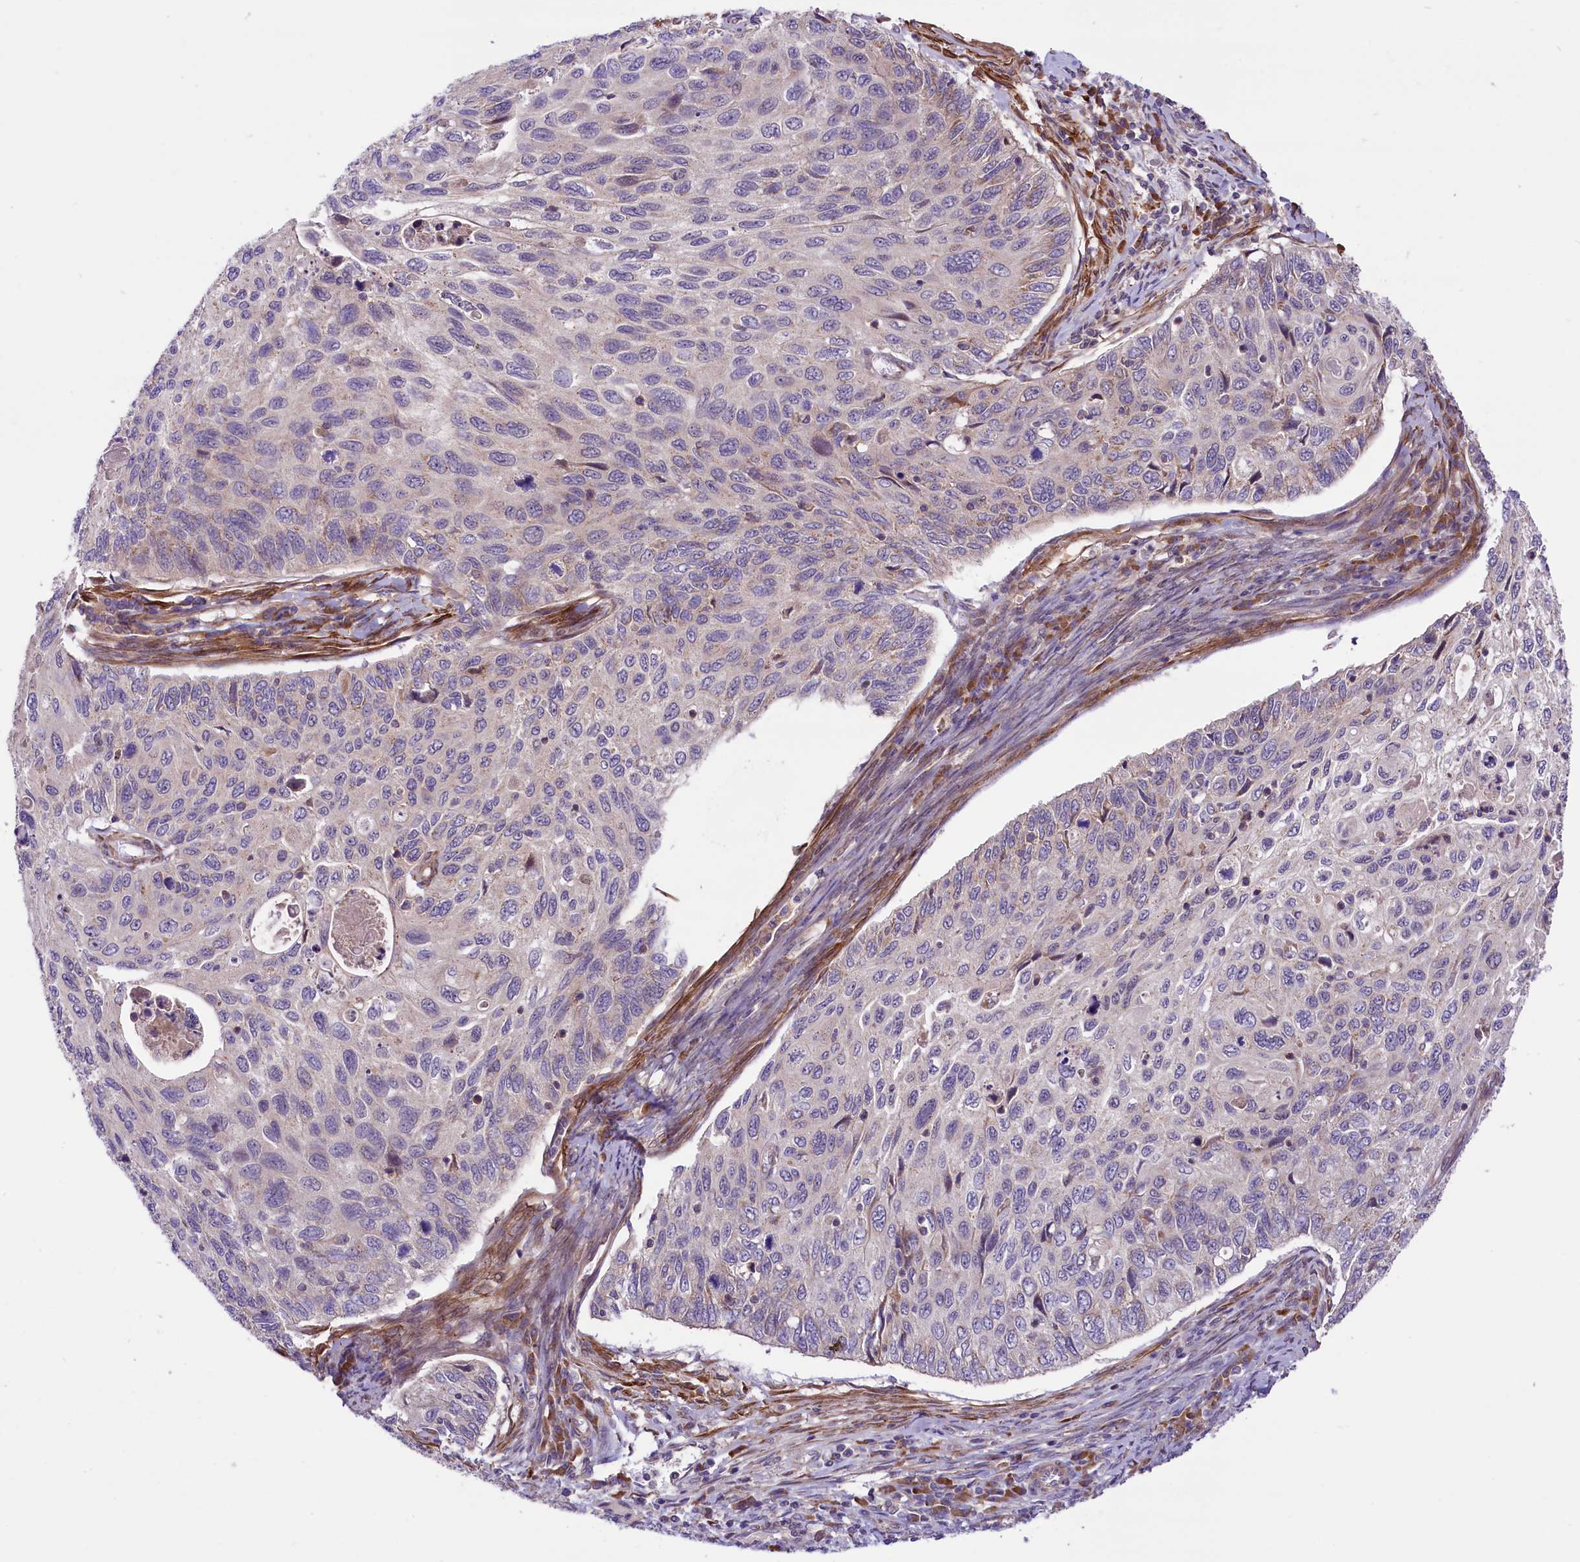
{"staining": {"intensity": "negative", "quantity": "none", "location": "none"}, "tissue": "cervical cancer", "cell_type": "Tumor cells", "image_type": "cancer", "snomed": [{"axis": "morphology", "description": "Squamous cell carcinoma, NOS"}, {"axis": "topography", "description": "Cervix"}], "caption": "Cervical cancer (squamous cell carcinoma) was stained to show a protein in brown. There is no significant staining in tumor cells.", "gene": "HDAC5", "patient": {"sex": "female", "age": 70}}